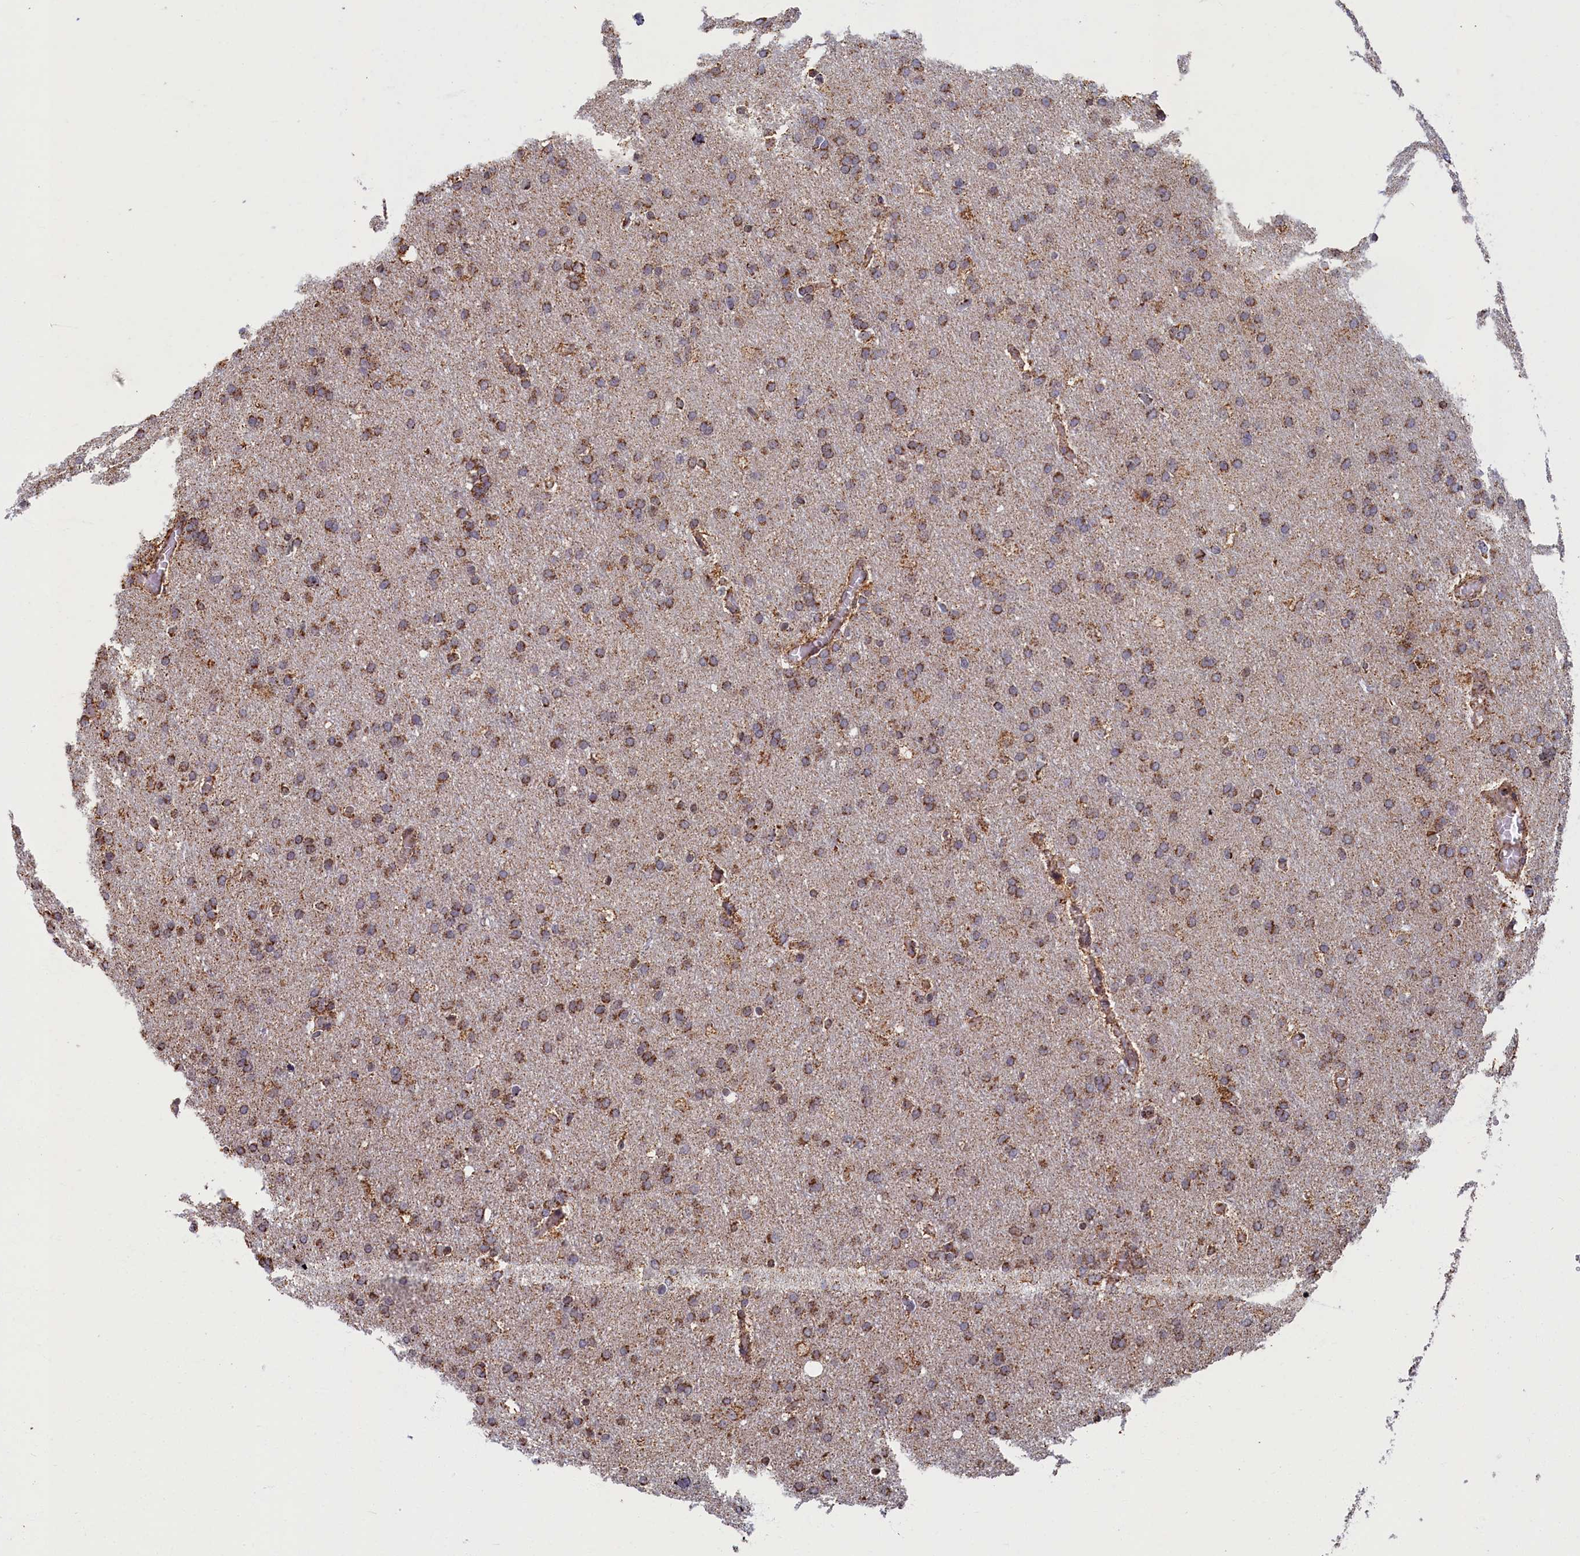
{"staining": {"intensity": "moderate", "quantity": ">75%", "location": "cytoplasmic/membranous"}, "tissue": "glioma", "cell_type": "Tumor cells", "image_type": "cancer", "snomed": [{"axis": "morphology", "description": "Glioma, malignant, High grade"}, {"axis": "topography", "description": "Cerebral cortex"}], "caption": "Glioma stained for a protein (brown) shows moderate cytoplasmic/membranous positive expression in approximately >75% of tumor cells.", "gene": "SPR", "patient": {"sex": "female", "age": 36}}